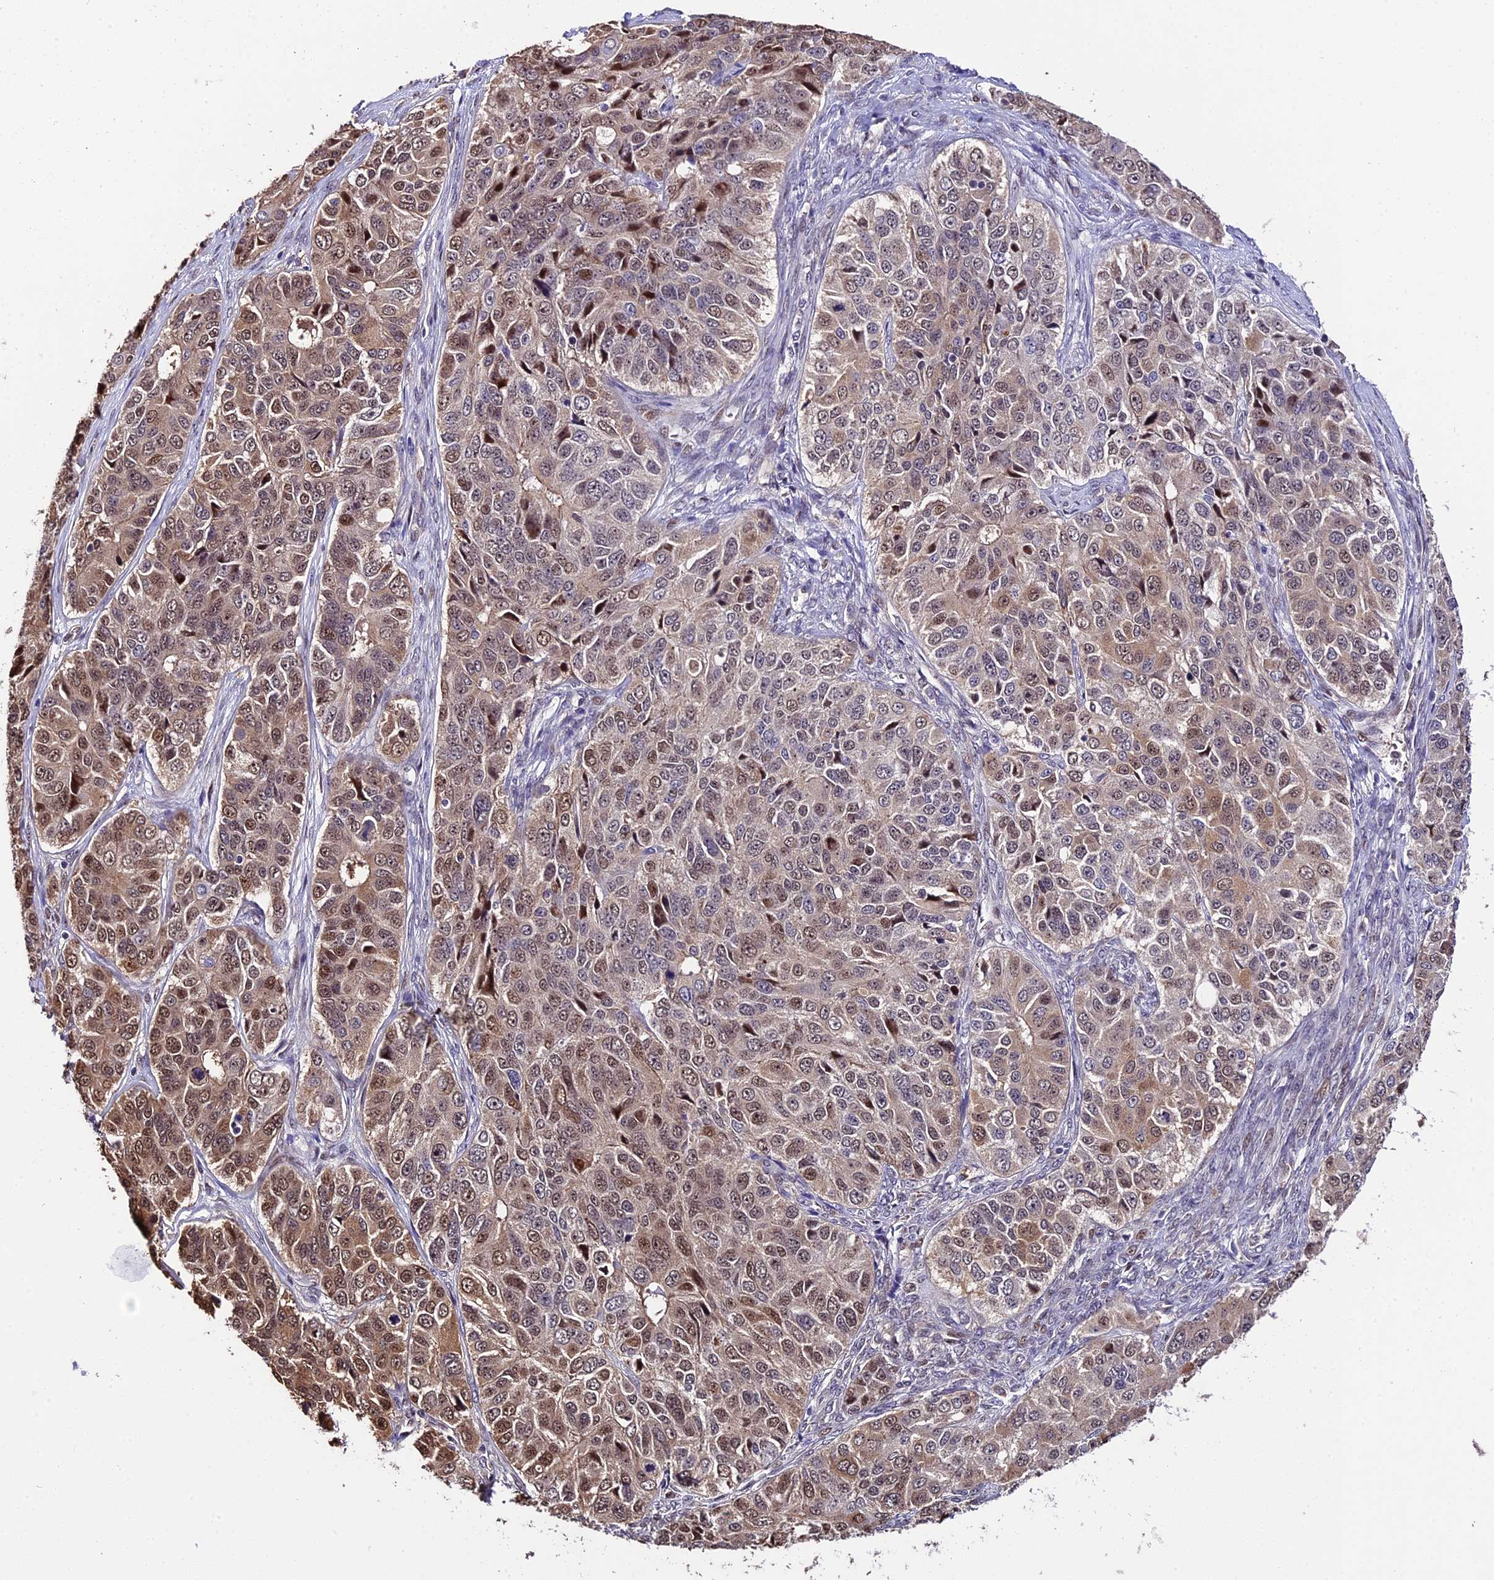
{"staining": {"intensity": "moderate", "quantity": "25%-75%", "location": "cytoplasmic/membranous,nuclear"}, "tissue": "ovarian cancer", "cell_type": "Tumor cells", "image_type": "cancer", "snomed": [{"axis": "morphology", "description": "Carcinoma, endometroid"}, {"axis": "topography", "description": "Ovary"}], "caption": "Immunohistochemistry (IHC) of human ovarian cancer (endometroid carcinoma) displays medium levels of moderate cytoplasmic/membranous and nuclear expression in approximately 25%-75% of tumor cells. The staining was performed using DAB, with brown indicating positive protein expression. Nuclei are stained blue with hematoxylin.", "gene": "HERPUD1", "patient": {"sex": "female", "age": 51}}